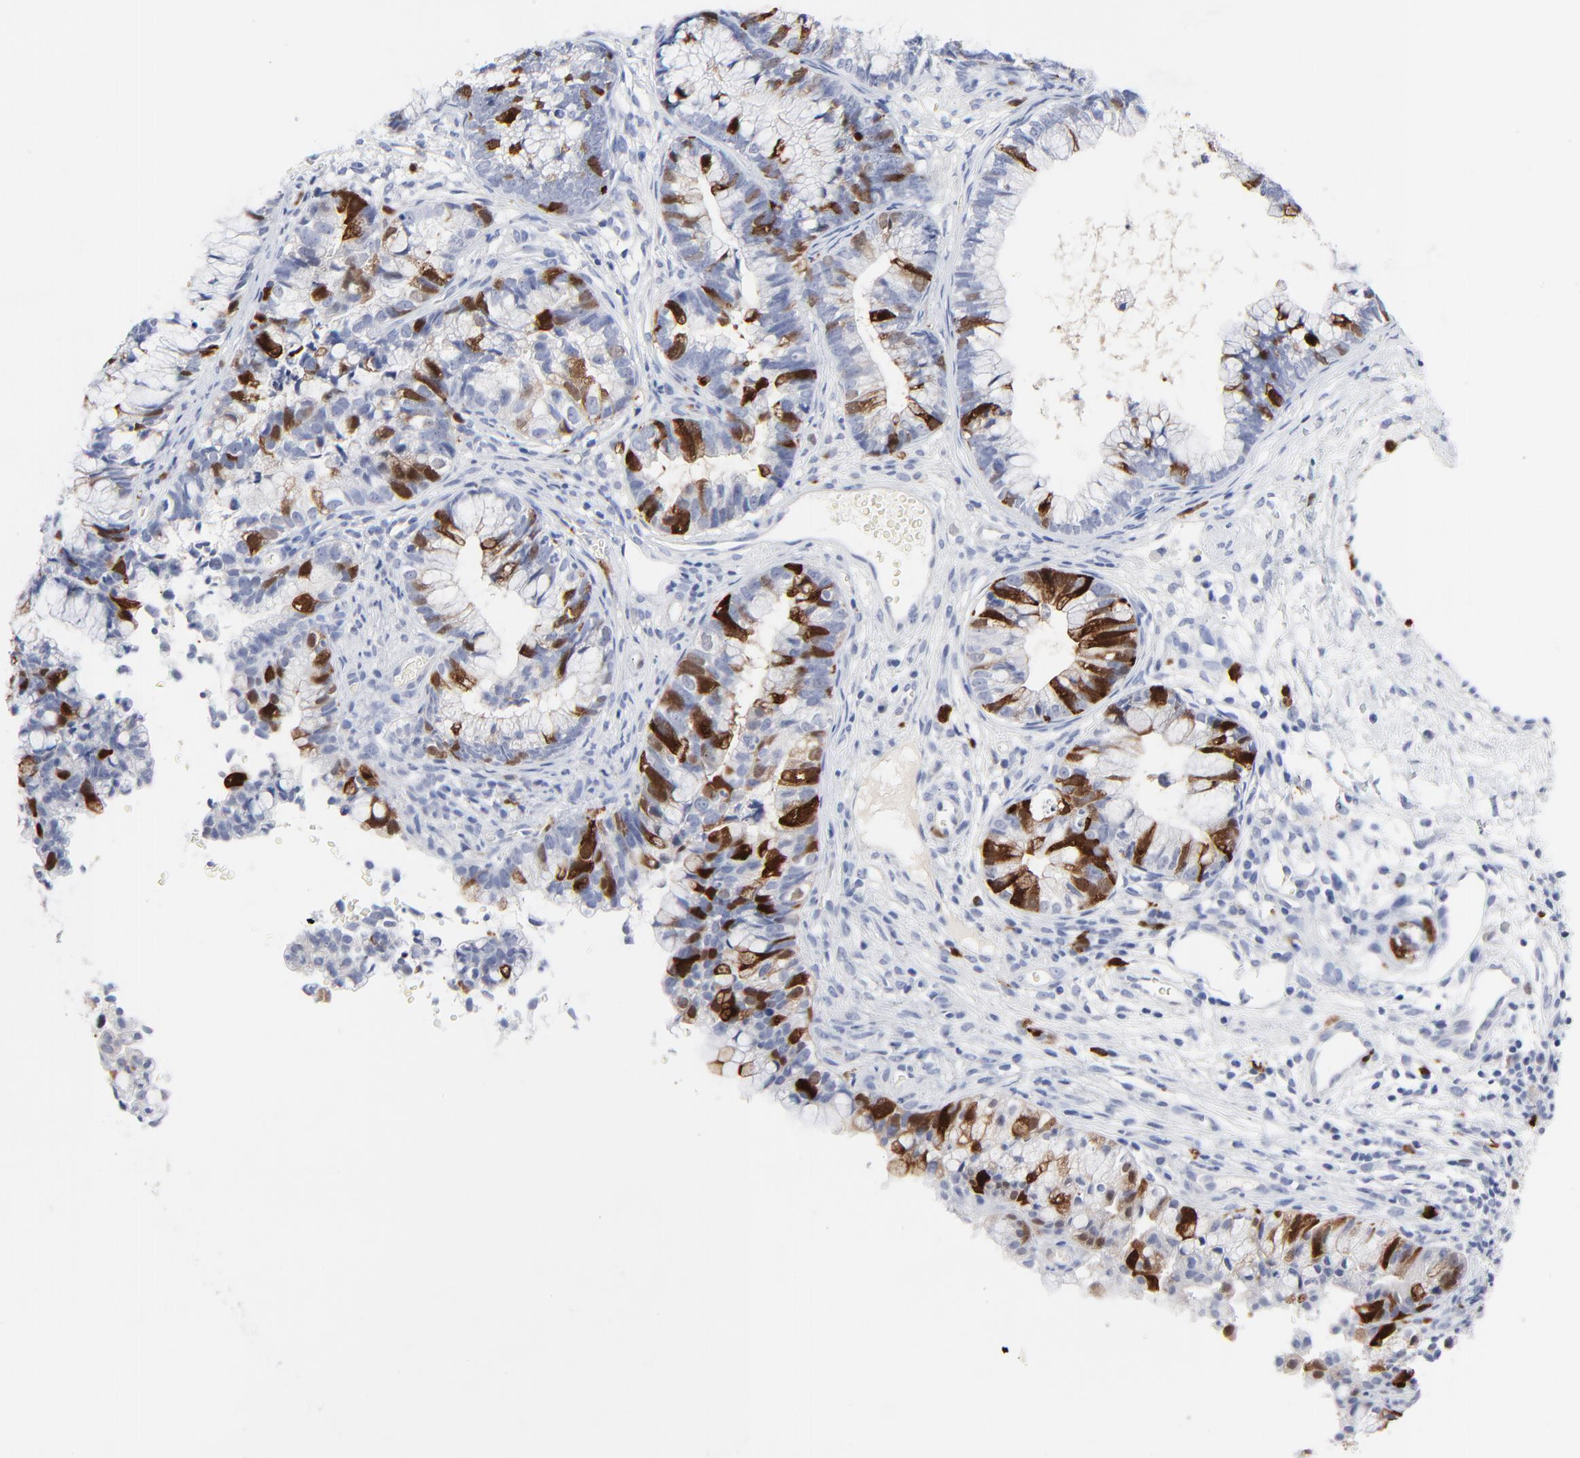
{"staining": {"intensity": "moderate", "quantity": "25%-75%", "location": "cytoplasmic/membranous,nuclear"}, "tissue": "cervical cancer", "cell_type": "Tumor cells", "image_type": "cancer", "snomed": [{"axis": "morphology", "description": "Adenocarcinoma, NOS"}, {"axis": "topography", "description": "Cervix"}], "caption": "Moderate cytoplasmic/membranous and nuclear expression for a protein is present in about 25%-75% of tumor cells of adenocarcinoma (cervical) using IHC.", "gene": "CDK1", "patient": {"sex": "female", "age": 44}}